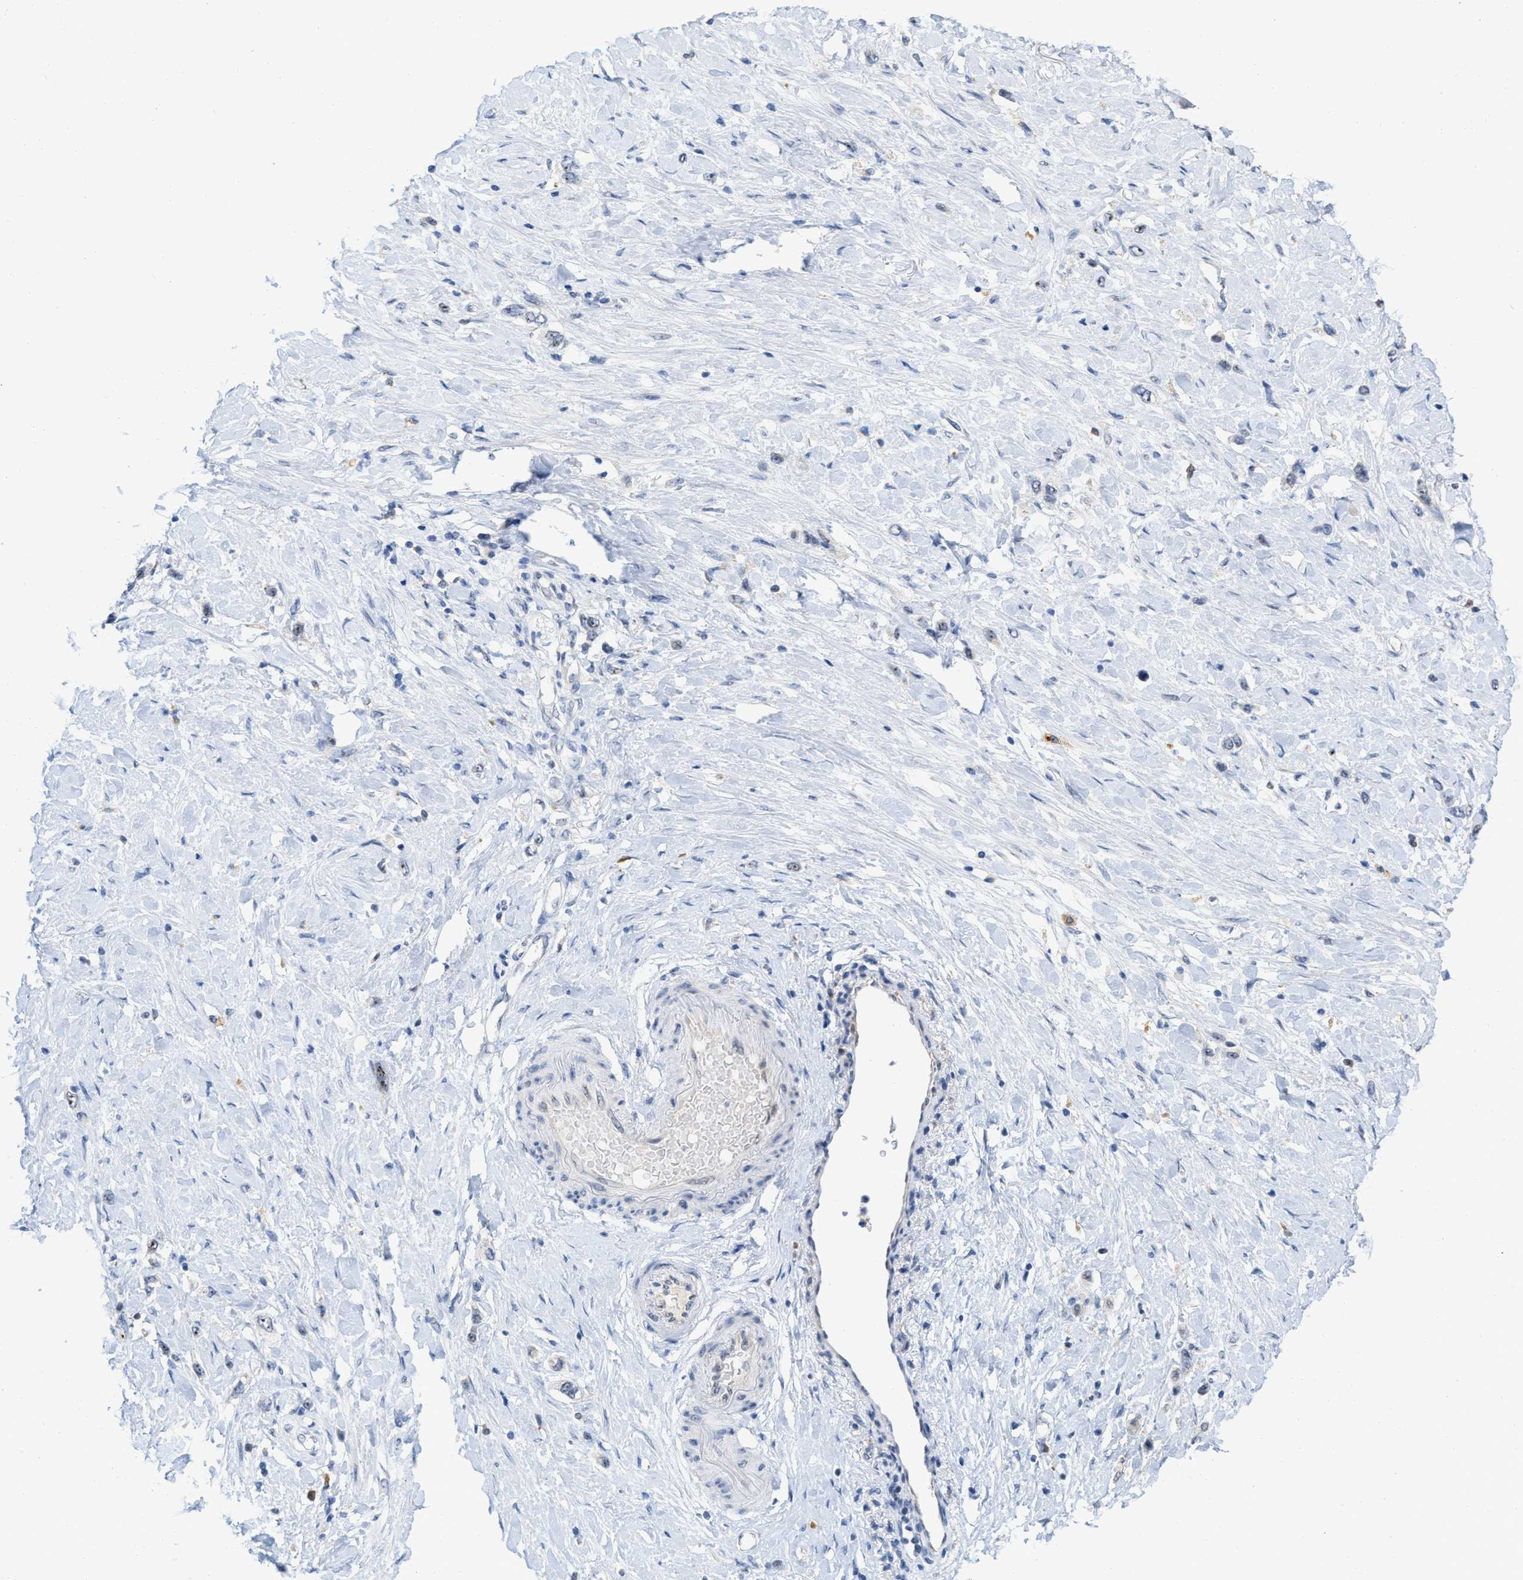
{"staining": {"intensity": "weak", "quantity": "25%-75%", "location": "nuclear"}, "tissue": "stomach cancer", "cell_type": "Tumor cells", "image_type": "cancer", "snomed": [{"axis": "morphology", "description": "Adenocarcinoma, NOS"}, {"axis": "topography", "description": "Stomach"}], "caption": "About 25%-75% of tumor cells in human stomach cancer (adenocarcinoma) show weak nuclear protein positivity as visualized by brown immunohistochemical staining.", "gene": "ELAC2", "patient": {"sex": "female", "age": 65}}